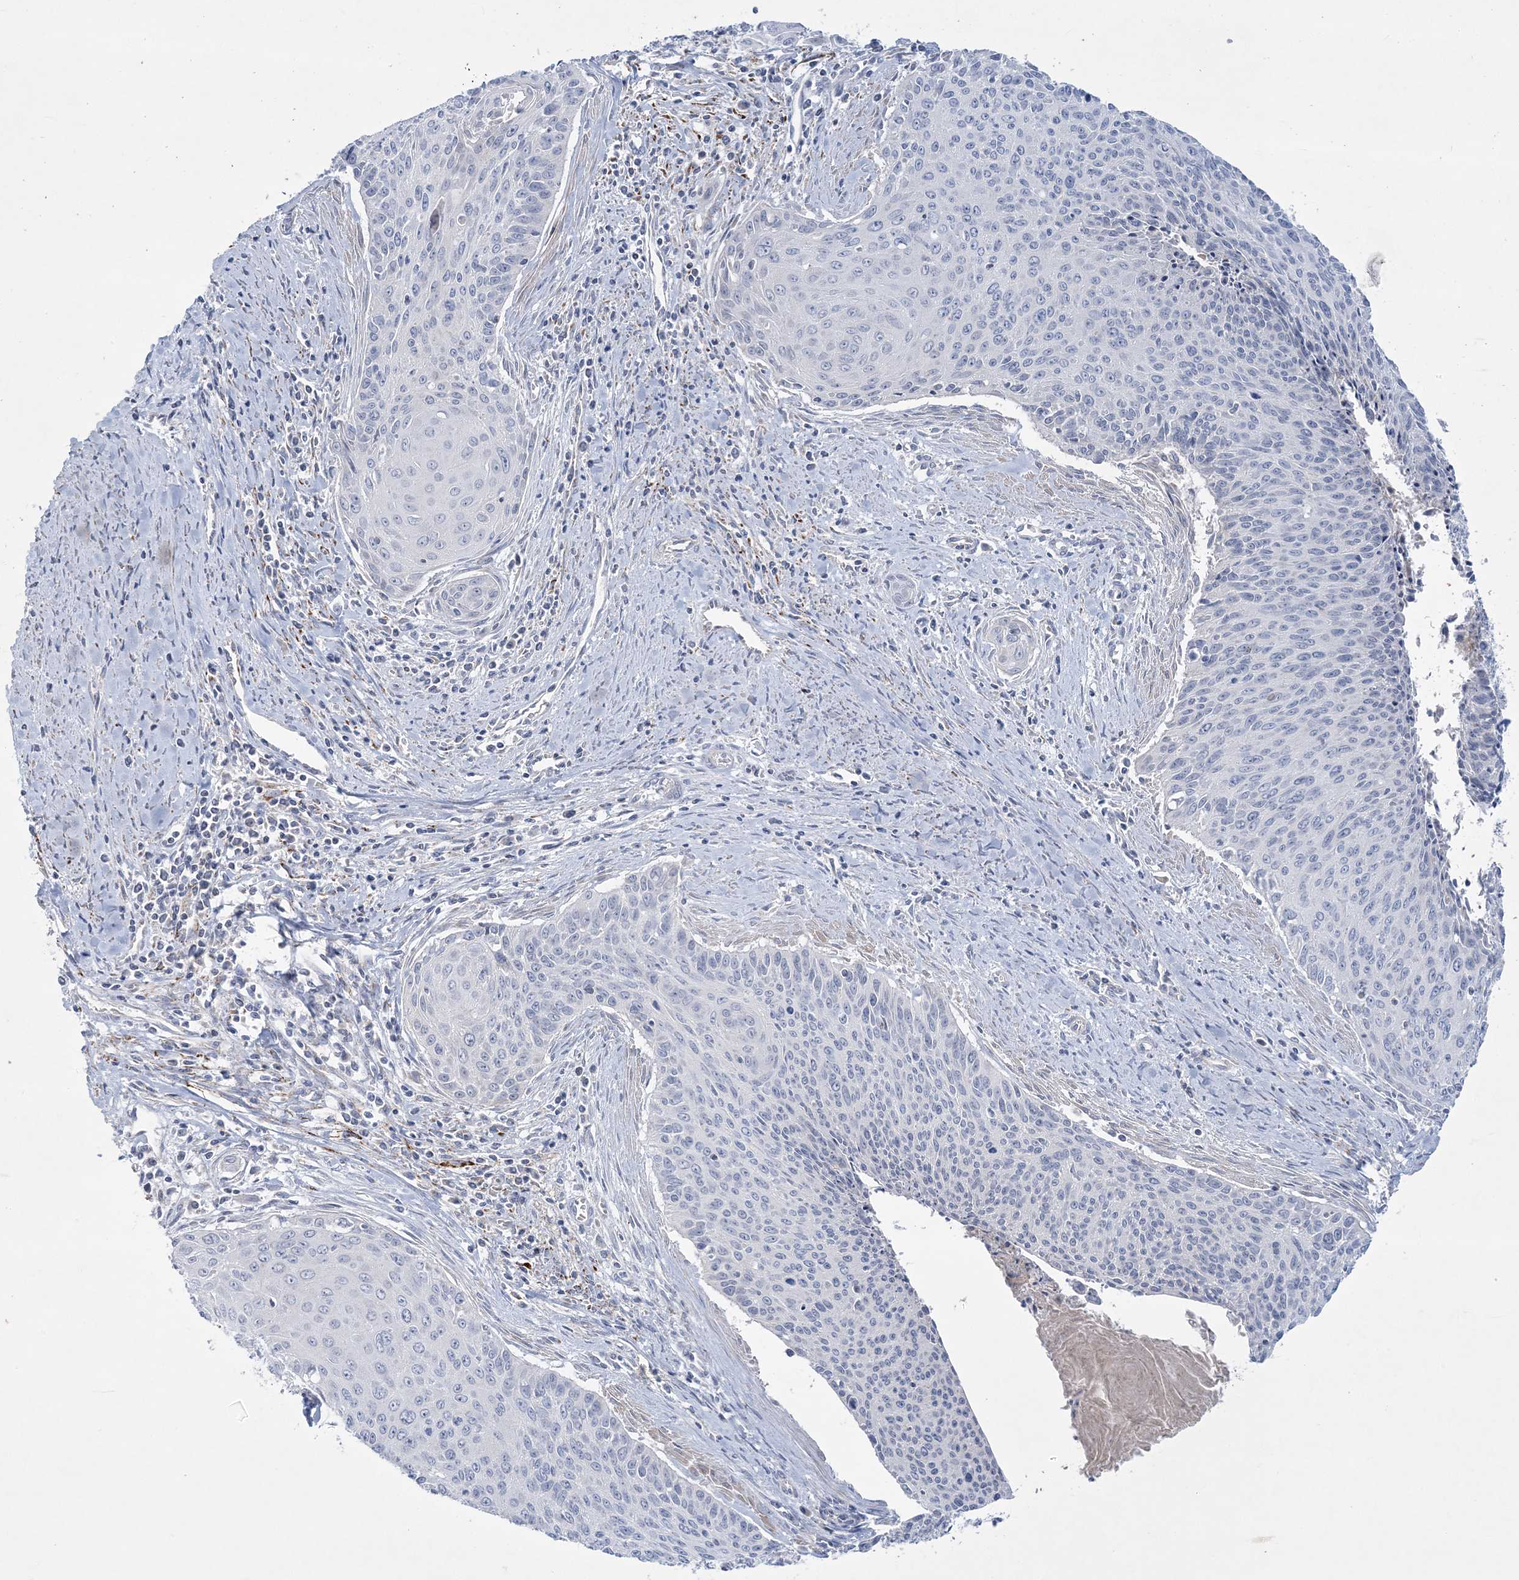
{"staining": {"intensity": "negative", "quantity": "none", "location": "none"}, "tissue": "cervical cancer", "cell_type": "Tumor cells", "image_type": "cancer", "snomed": [{"axis": "morphology", "description": "Squamous cell carcinoma, NOS"}, {"axis": "topography", "description": "Cervix"}], "caption": "Human cervical squamous cell carcinoma stained for a protein using IHC exhibits no staining in tumor cells.", "gene": "TBC1D7", "patient": {"sex": "female", "age": 55}}